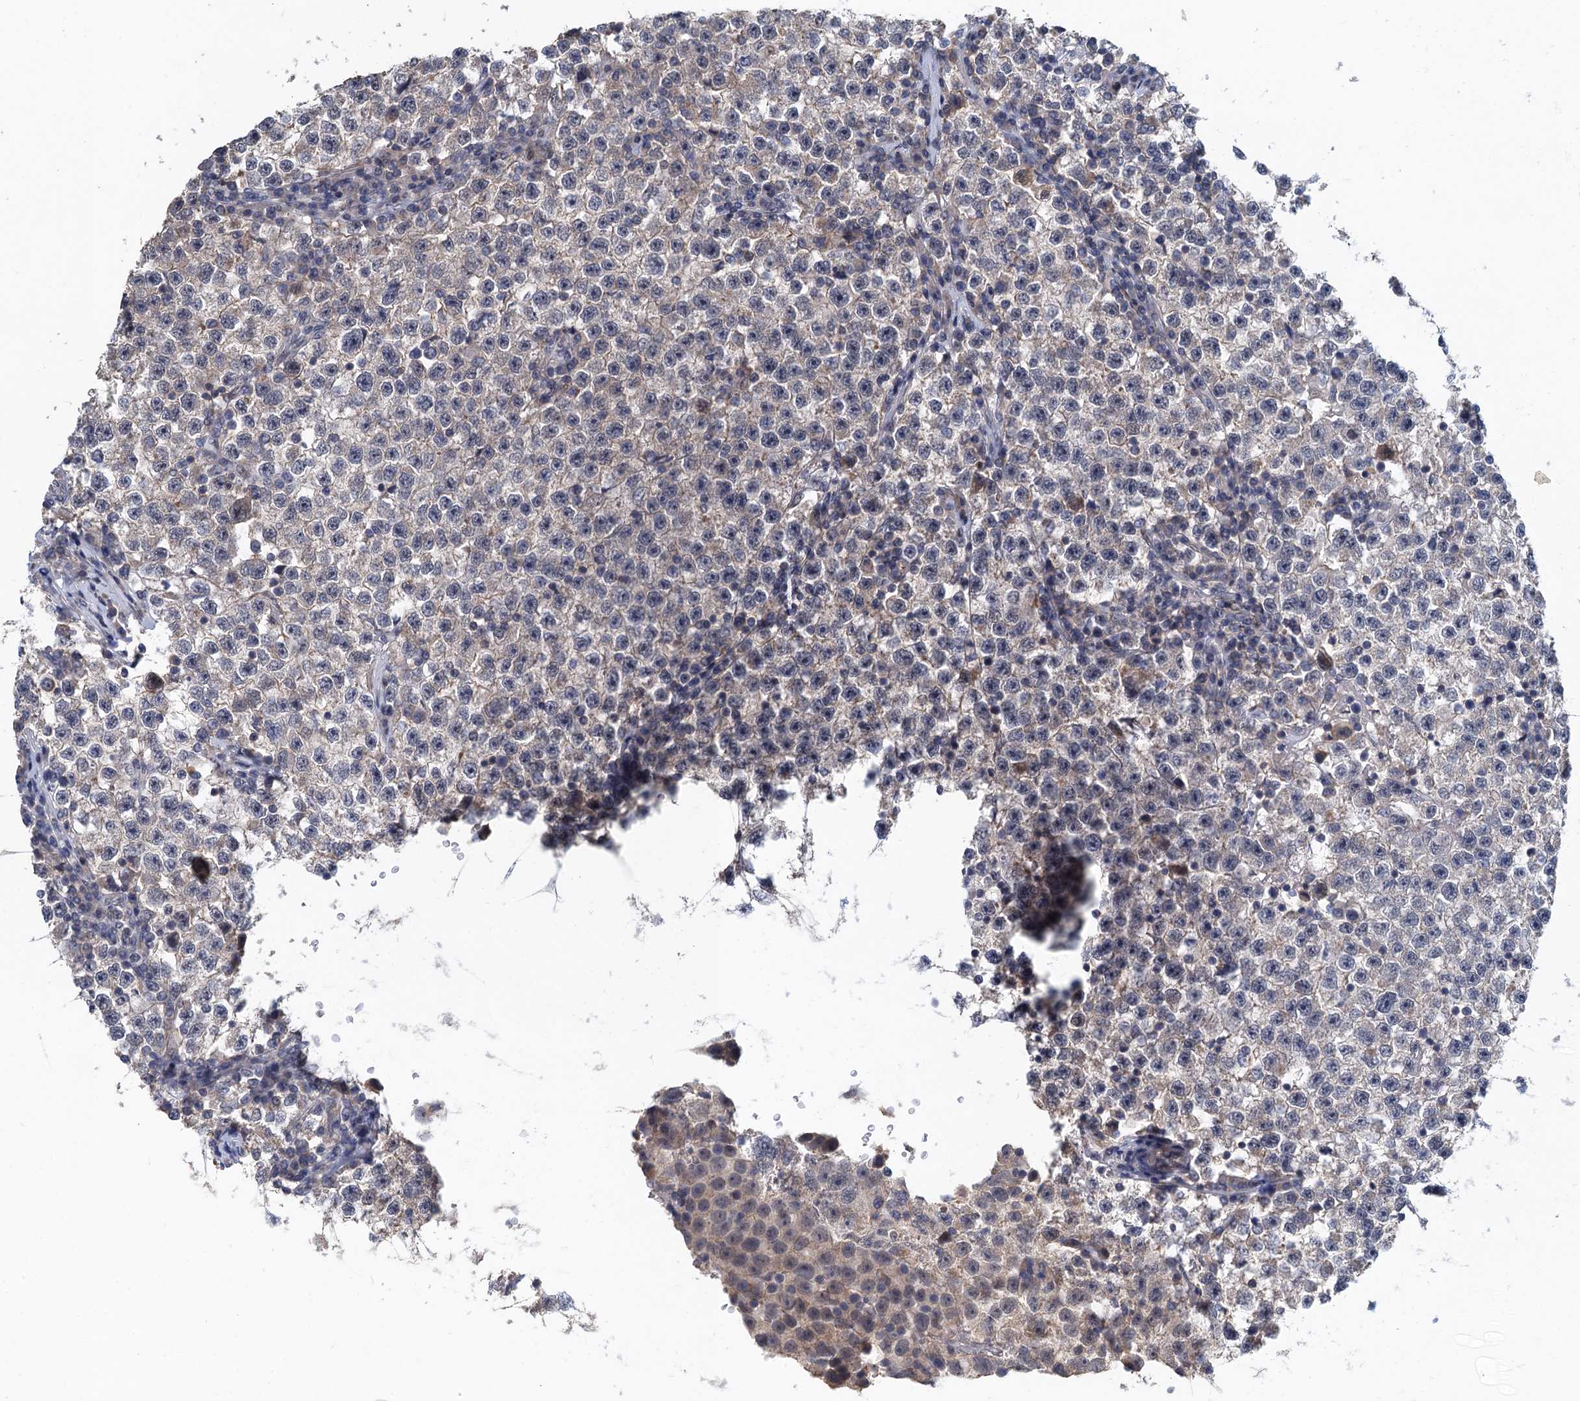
{"staining": {"intensity": "negative", "quantity": "none", "location": "none"}, "tissue": "testis cancer", "cell_type": "Tumor cells", "image_type": "cancer", "snomed": [{"axis": "morphology", "description": "Seminoma, NOS"}, {"axis": "topography", "description": "Testis"}], "caption": "IHC micrograph of human seminoma (testis) stained for a protein (brown), which shows no positivity in tumor cells. (Immunohistochemistry, brightfield microscopy, high magnification).", "gene": "MDM1", "patient": {"sex": "male", "age": 22}}